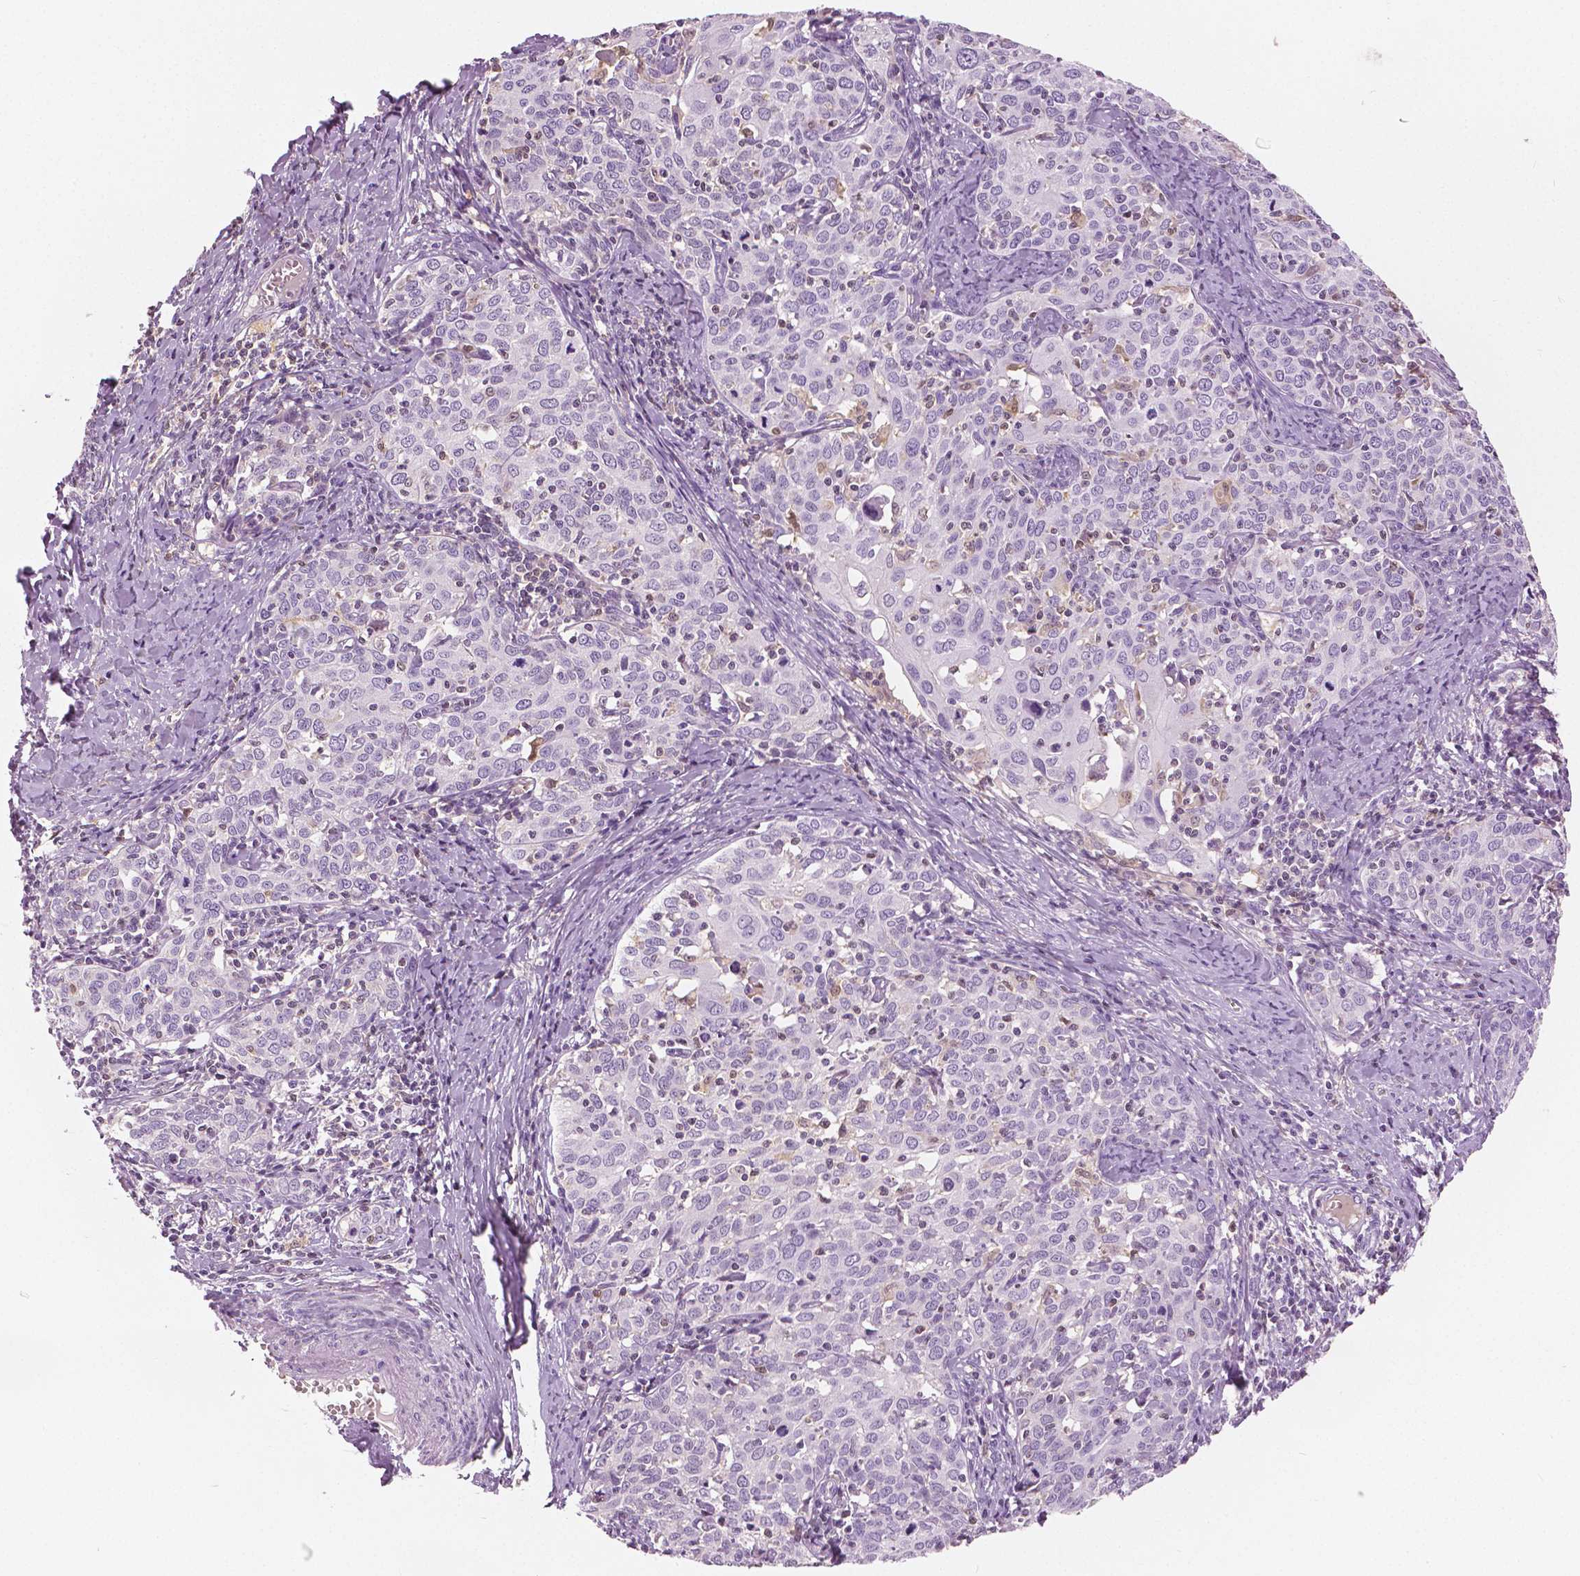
{"staining": {"intensity": "negative", "quantity": "none", "location": "none"}, "tissue": "cervical cancer", "cell_type": "Tumor cells", "image_type": "cancer", "snomed": [{"axis": "morphology", "description": "Squamous cell carcinoma, NOS"}, {"axis": "topography", "description": "Cervix"}], "caption": "DAB immunohistochemical staining of human cervical squamous cell carcinoma reveals no significant expression in tumor cells.", "gene": "GALM", "patient": {"sex": "female", "age": 62}}